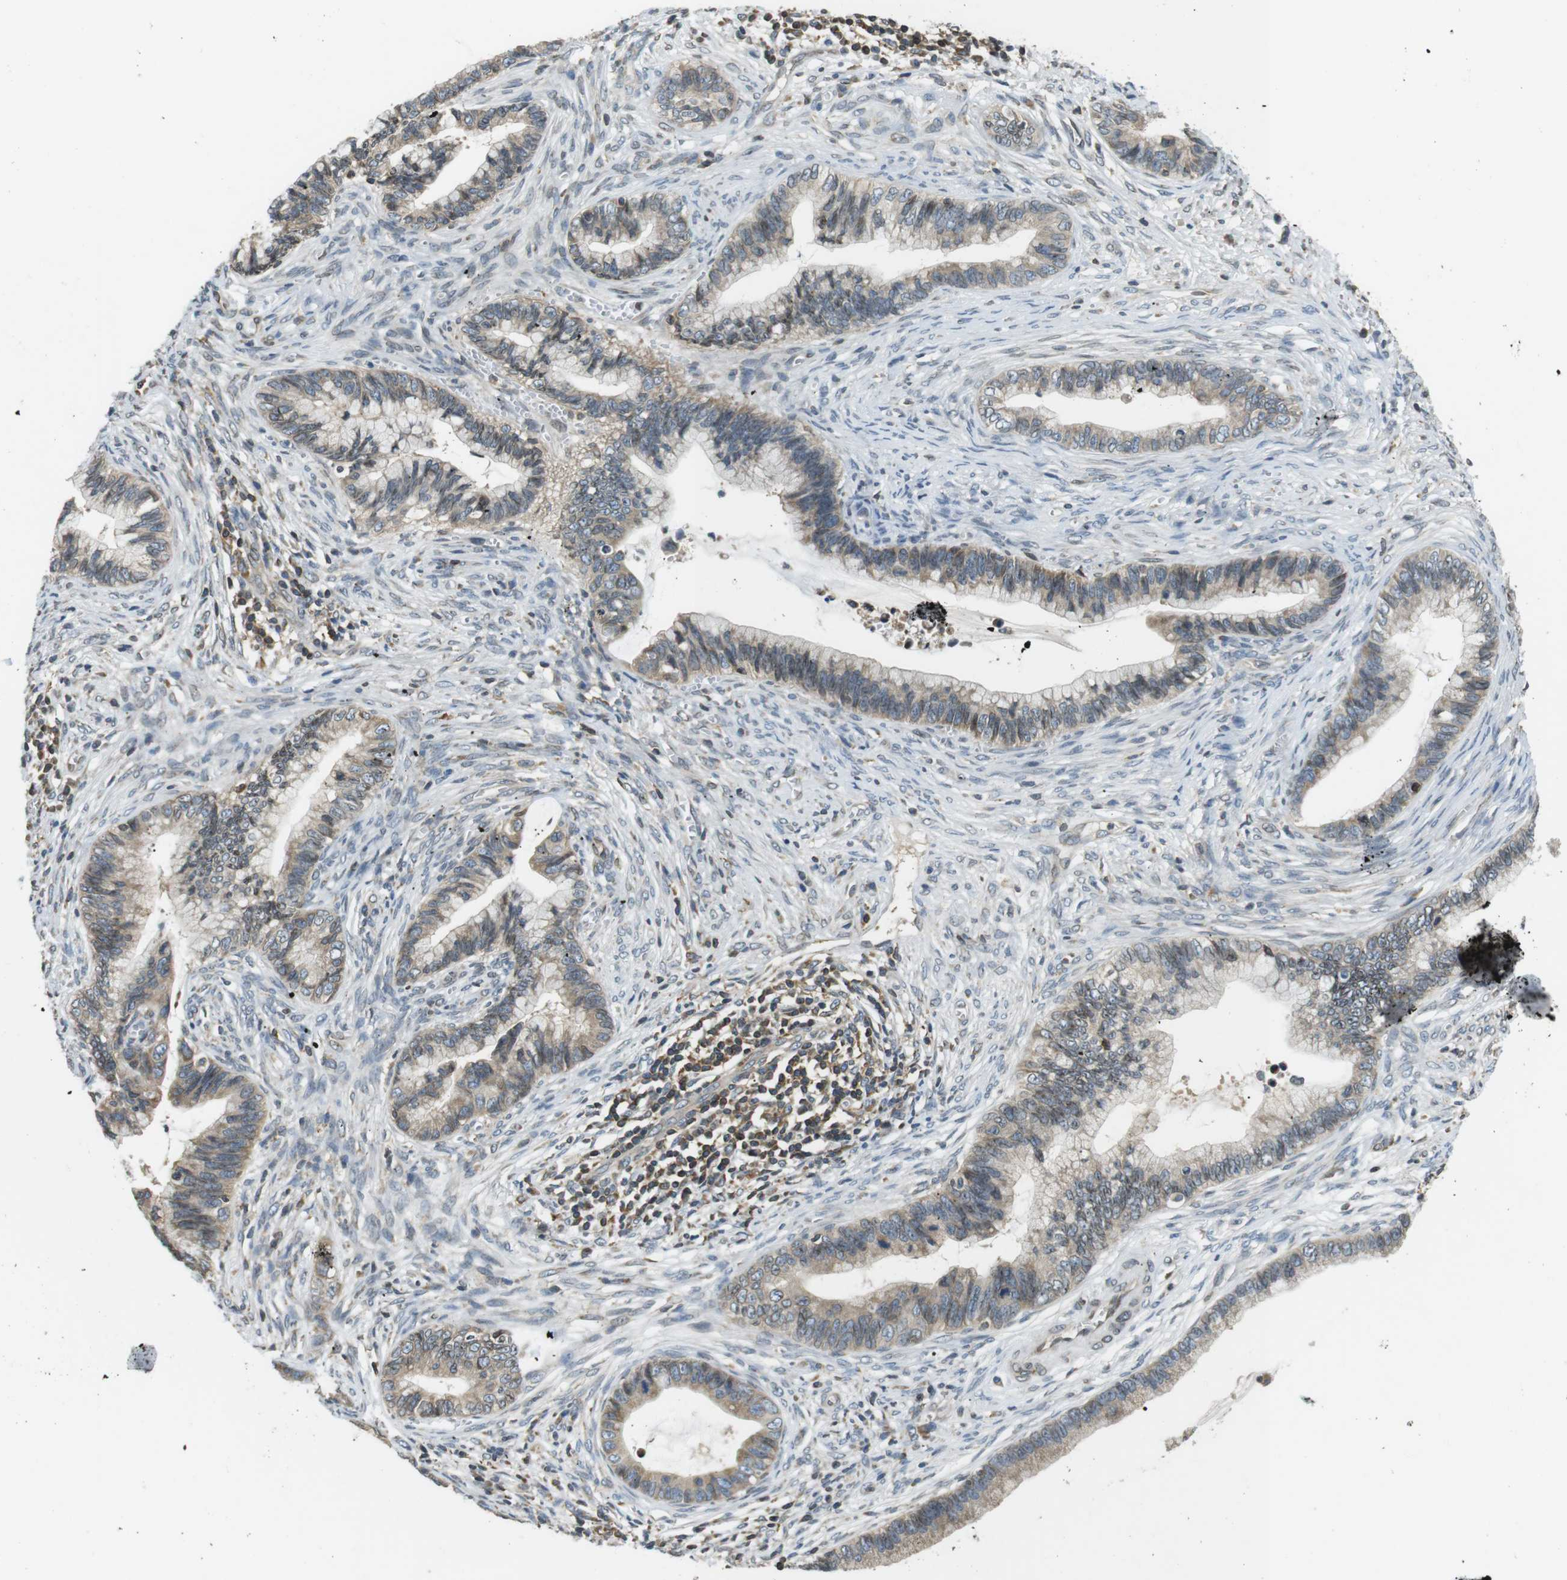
{"staining": {"intensity": "weak", "quantity": ">75%", "location": "cytoplasmic/membranous"}, "tissue": "cervical cancer", "cell_type": "Tumor cells", "image_type": "cancer", "snomed": [{"axis": "morphology", "description": "Adenocarcinoma, NOS"}, {"axis": "topography", "description": "Cervix"}], "caption": "A histopathology image of cervical adenocarcinoma stained for a protein displays weak cytoplasmic/membranous brown staining in tumor cells. (DAB (3,3'-diaminobenzidine) IHC with brightfield microscopy, high magnification).", "gene": "TMX4", "patient": {"sex": "female", "age": 44}}